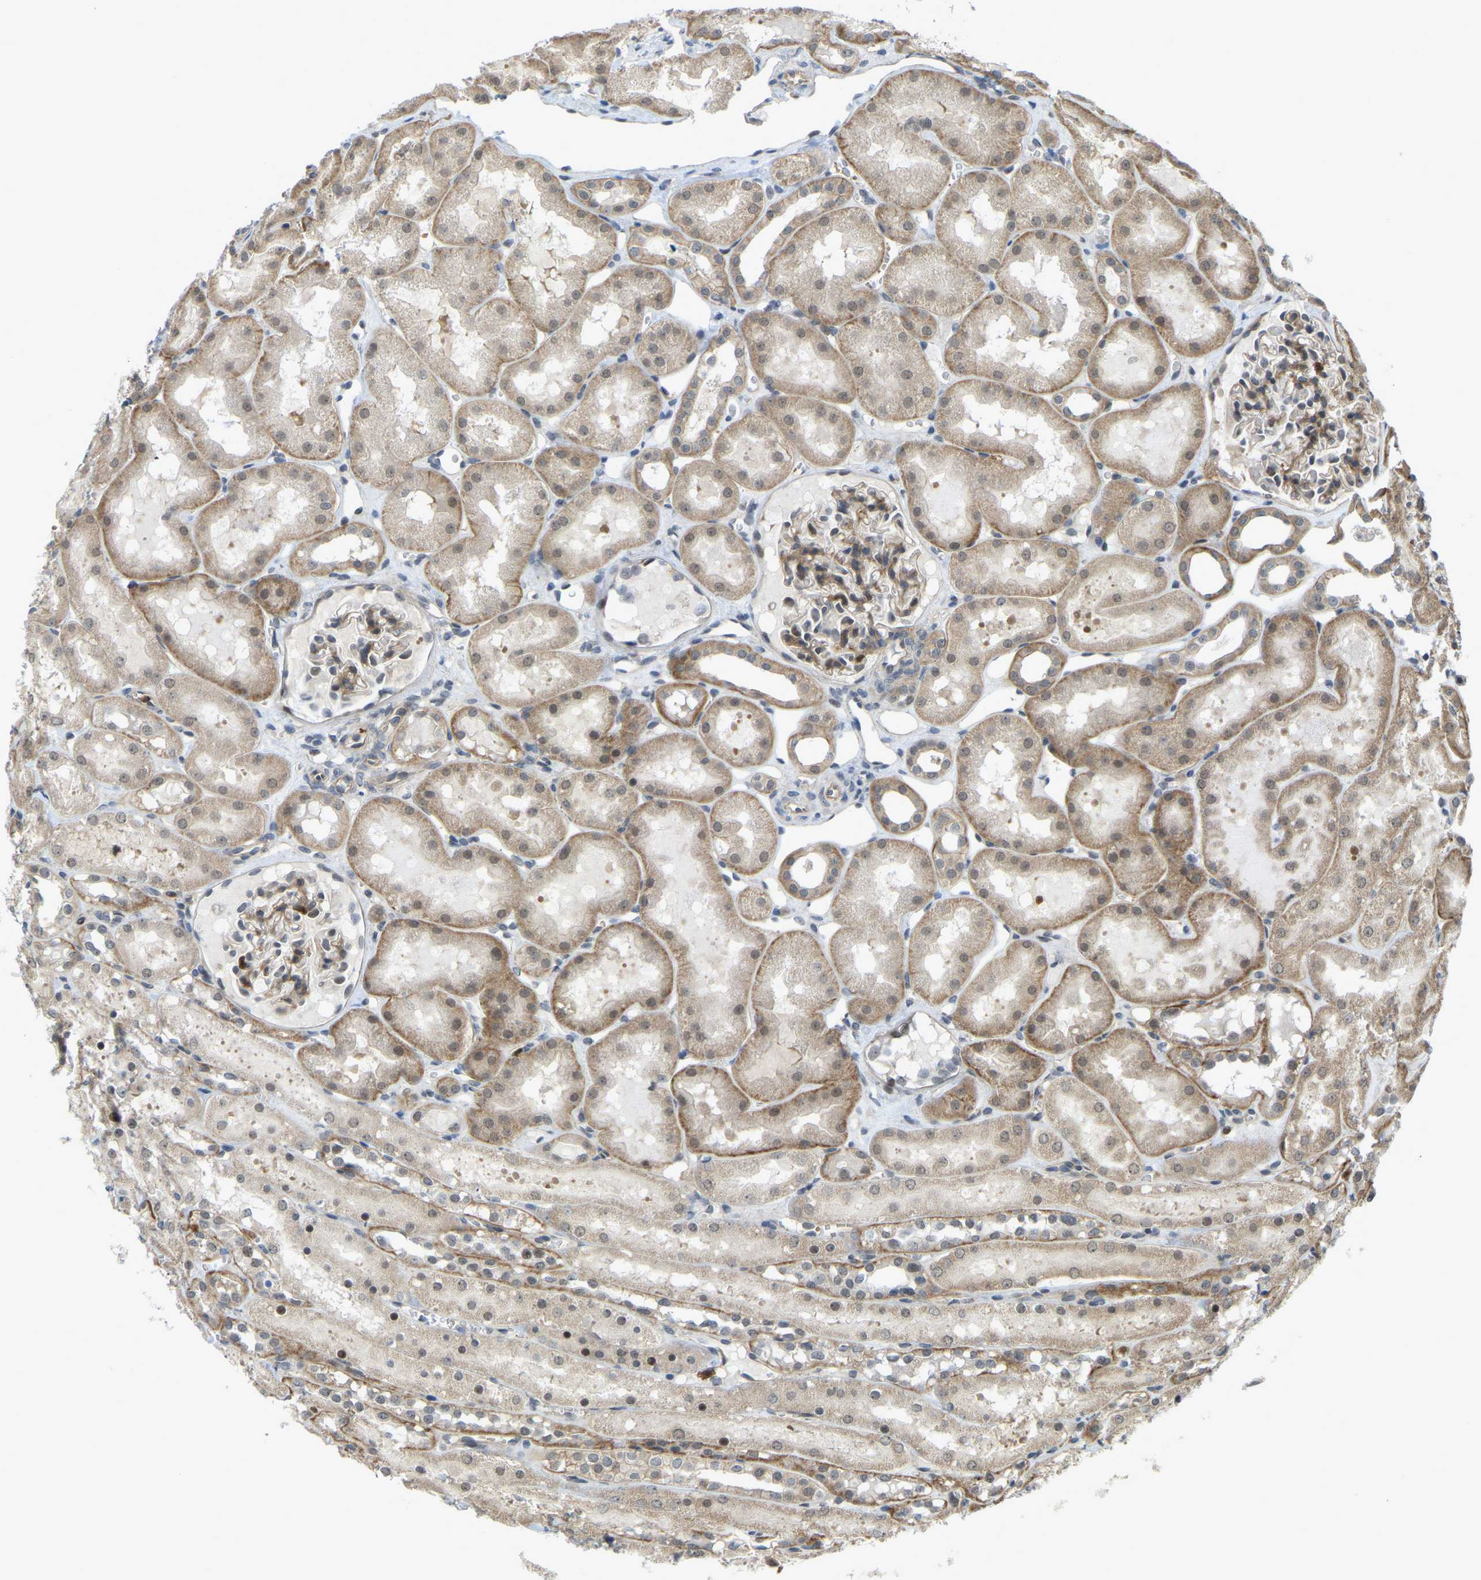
{"staining": {"intensity": "moderate", "quantity": ">75%", "location": "cytoplasmic/membranous"}, "tissue": "kidney", "cell_type": "Cells in glomeruli", "image_type": "normal", "snomed": [{"axis": "morphology", "description": "Normal tissue, NOS"}, {"axis": "topography", "description": "Kidney"}, {"axis": "topography", "description": "Urinary bladder"}], "caption": "Immunohistochemical staining of normal kidney shows medium levels of moderate cytoplasmic/membranous staining in about >75% of cells in glomeruli. The staining was performed using DAB, with brown indicating positive protein expression. Nuclei are stained blue with hematoxylin.", "gene": "SERPINB5", "patient": {"sex": "male", "age": 16}}